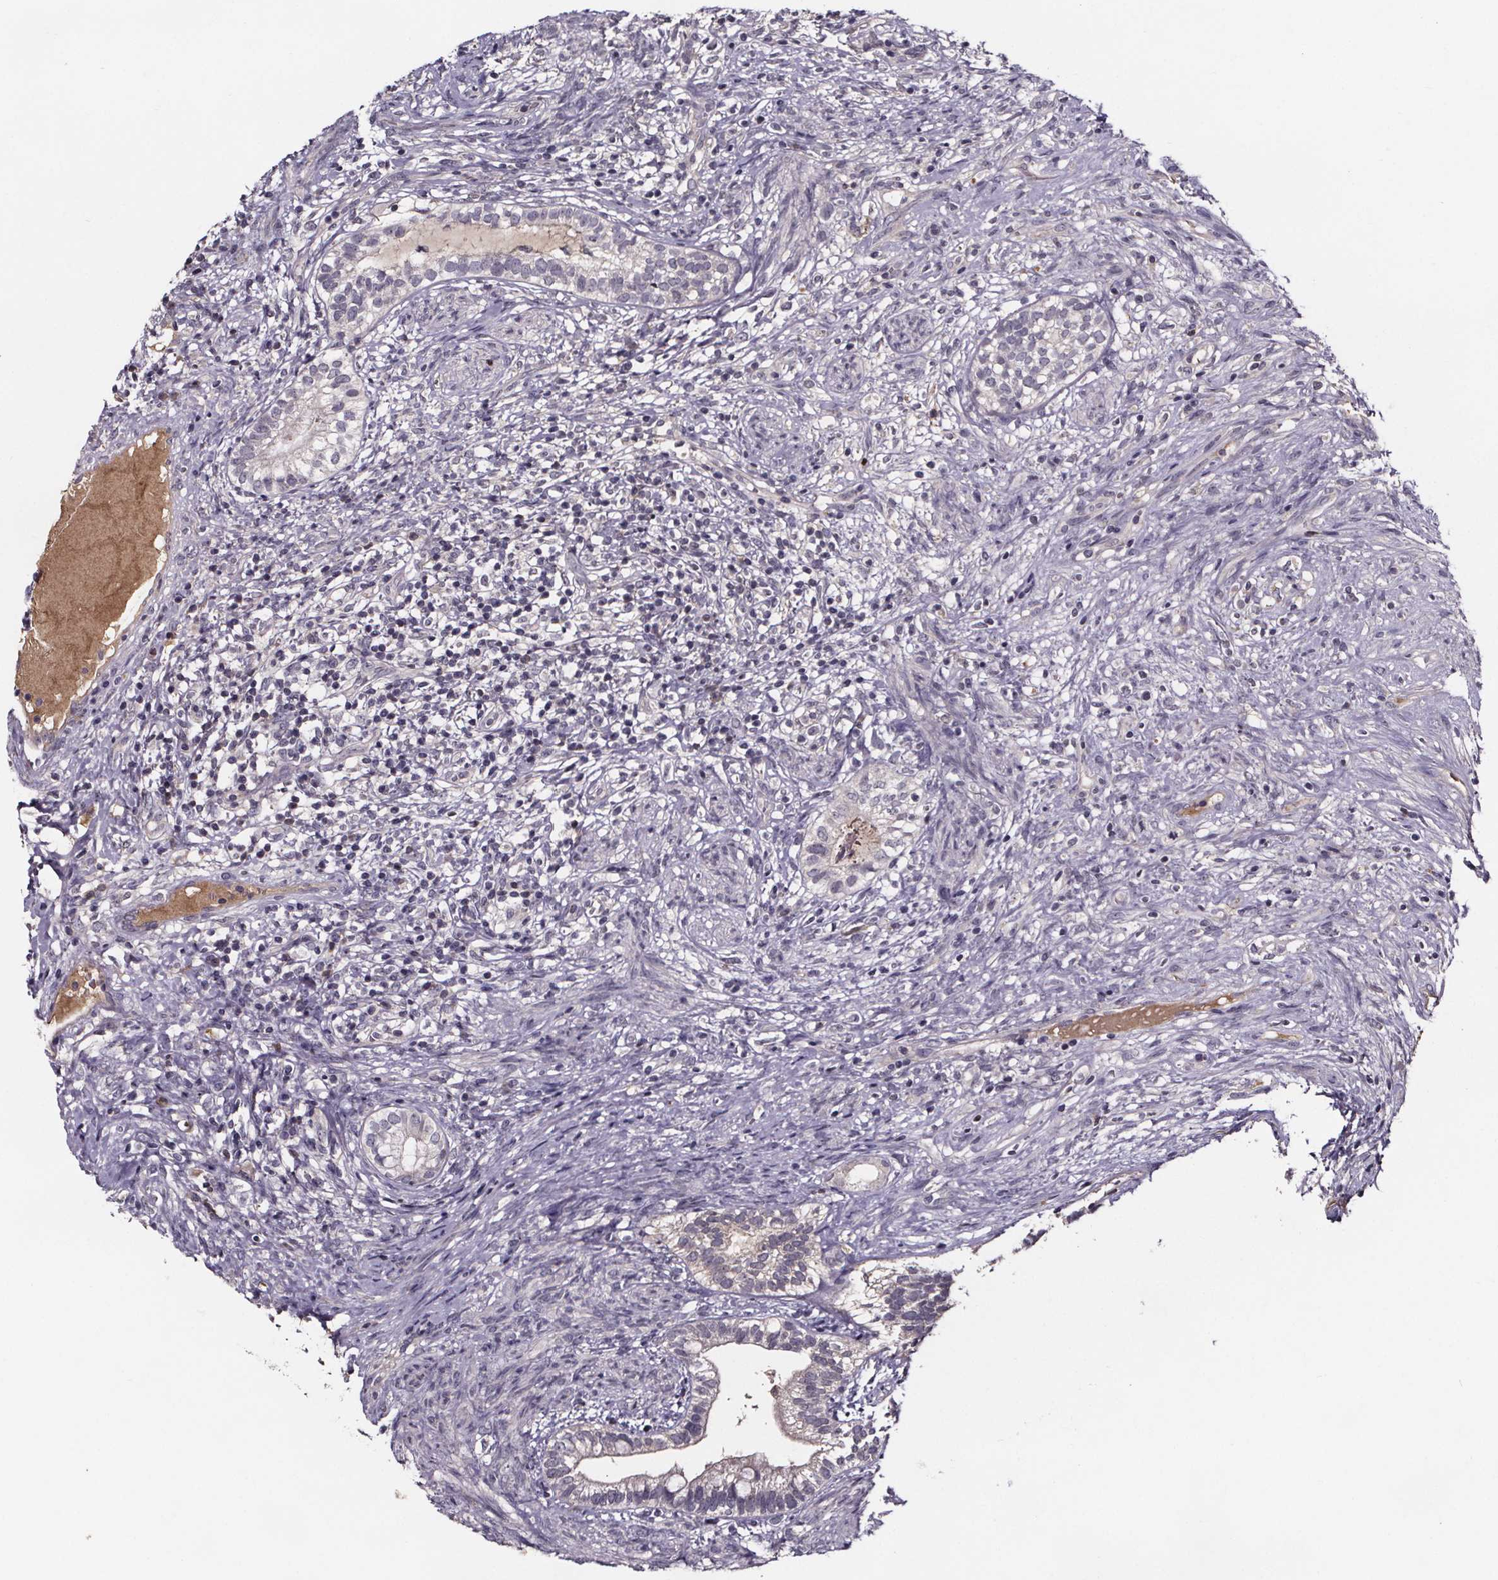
{"staining": {"intensity": "negative", "quantity": "none", "location": "none"}, "tissue": "testis cancer", "cell_type": "Tumor cells", "image_type": "cancer", "snomed": [{"axis": "morphology", "description": "Seminoma, NOS"}, {"axis": "morphology", "description": "Carcinoma, Embryonal, NOS"}, {"axis": "topography", "description": "Testis"}], "caption": "The micrograph demonstrates no staining of tumor cells in testis seminoma.", "gene": "NPHP4", "patient": {"sex": "male", "age": 41}}